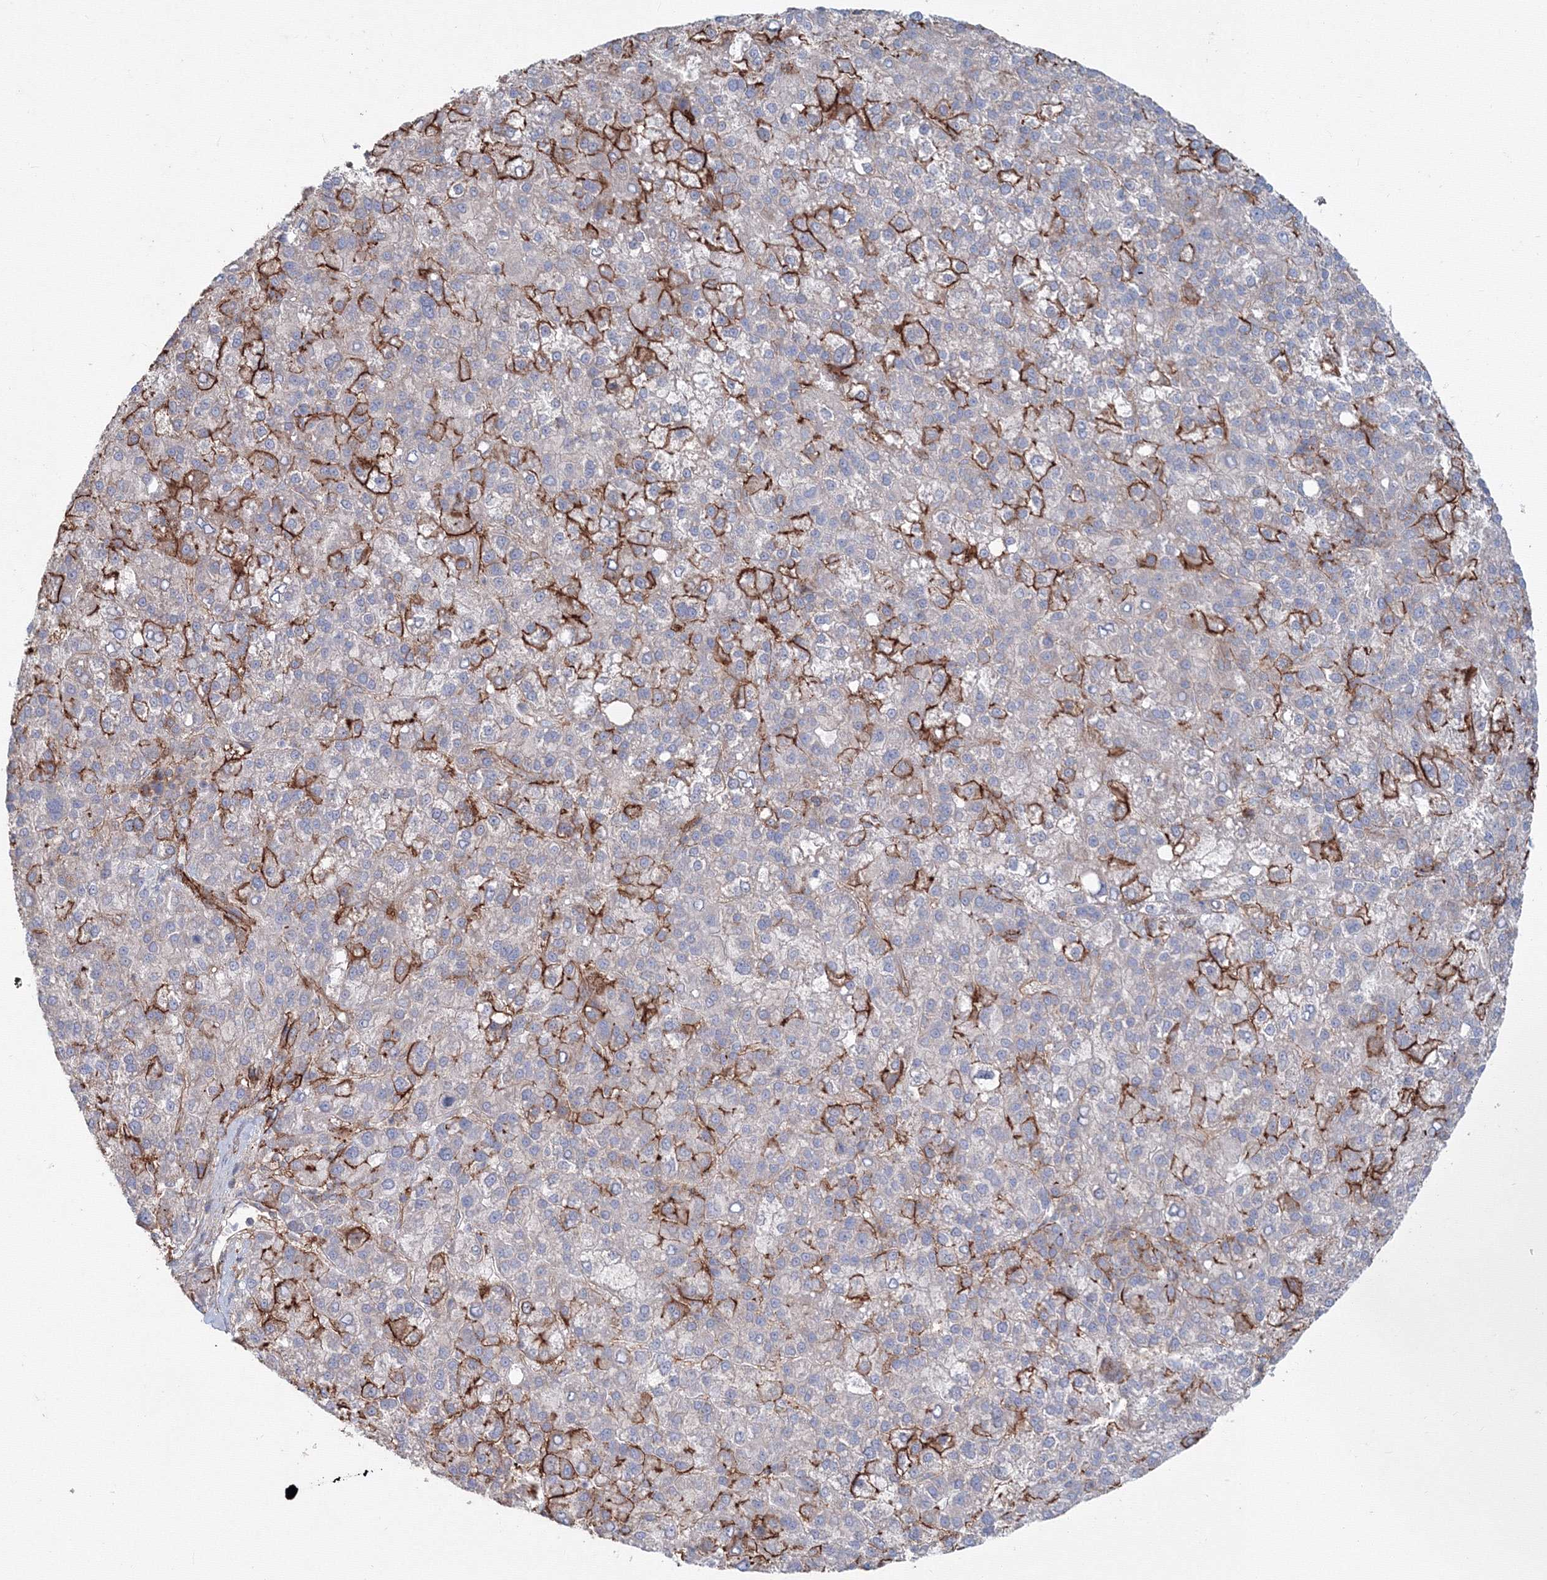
{"staining": {"intensity": "strong", "quantity": "<25%", "location": "cytoplasmic/membranous"}, "tissue": "liver cancer", "cell_type": "Tumor cells", "image_type": "cancer", "snomed": [{"axis": "morphology", "description": "Carcinoma, Hepatocellular, NOS"}, {"axis": "topography", "description": "Liver"}], "caption": "Hepatocellular carcinoma (liver) tissue demonstrates strong cytoplasmic/membranous expression in about <25% of tumor cells Nuclei are stained in blue.", "gene": "SH3PXD2A", "patient": {"sex": "female", "age": 58}}